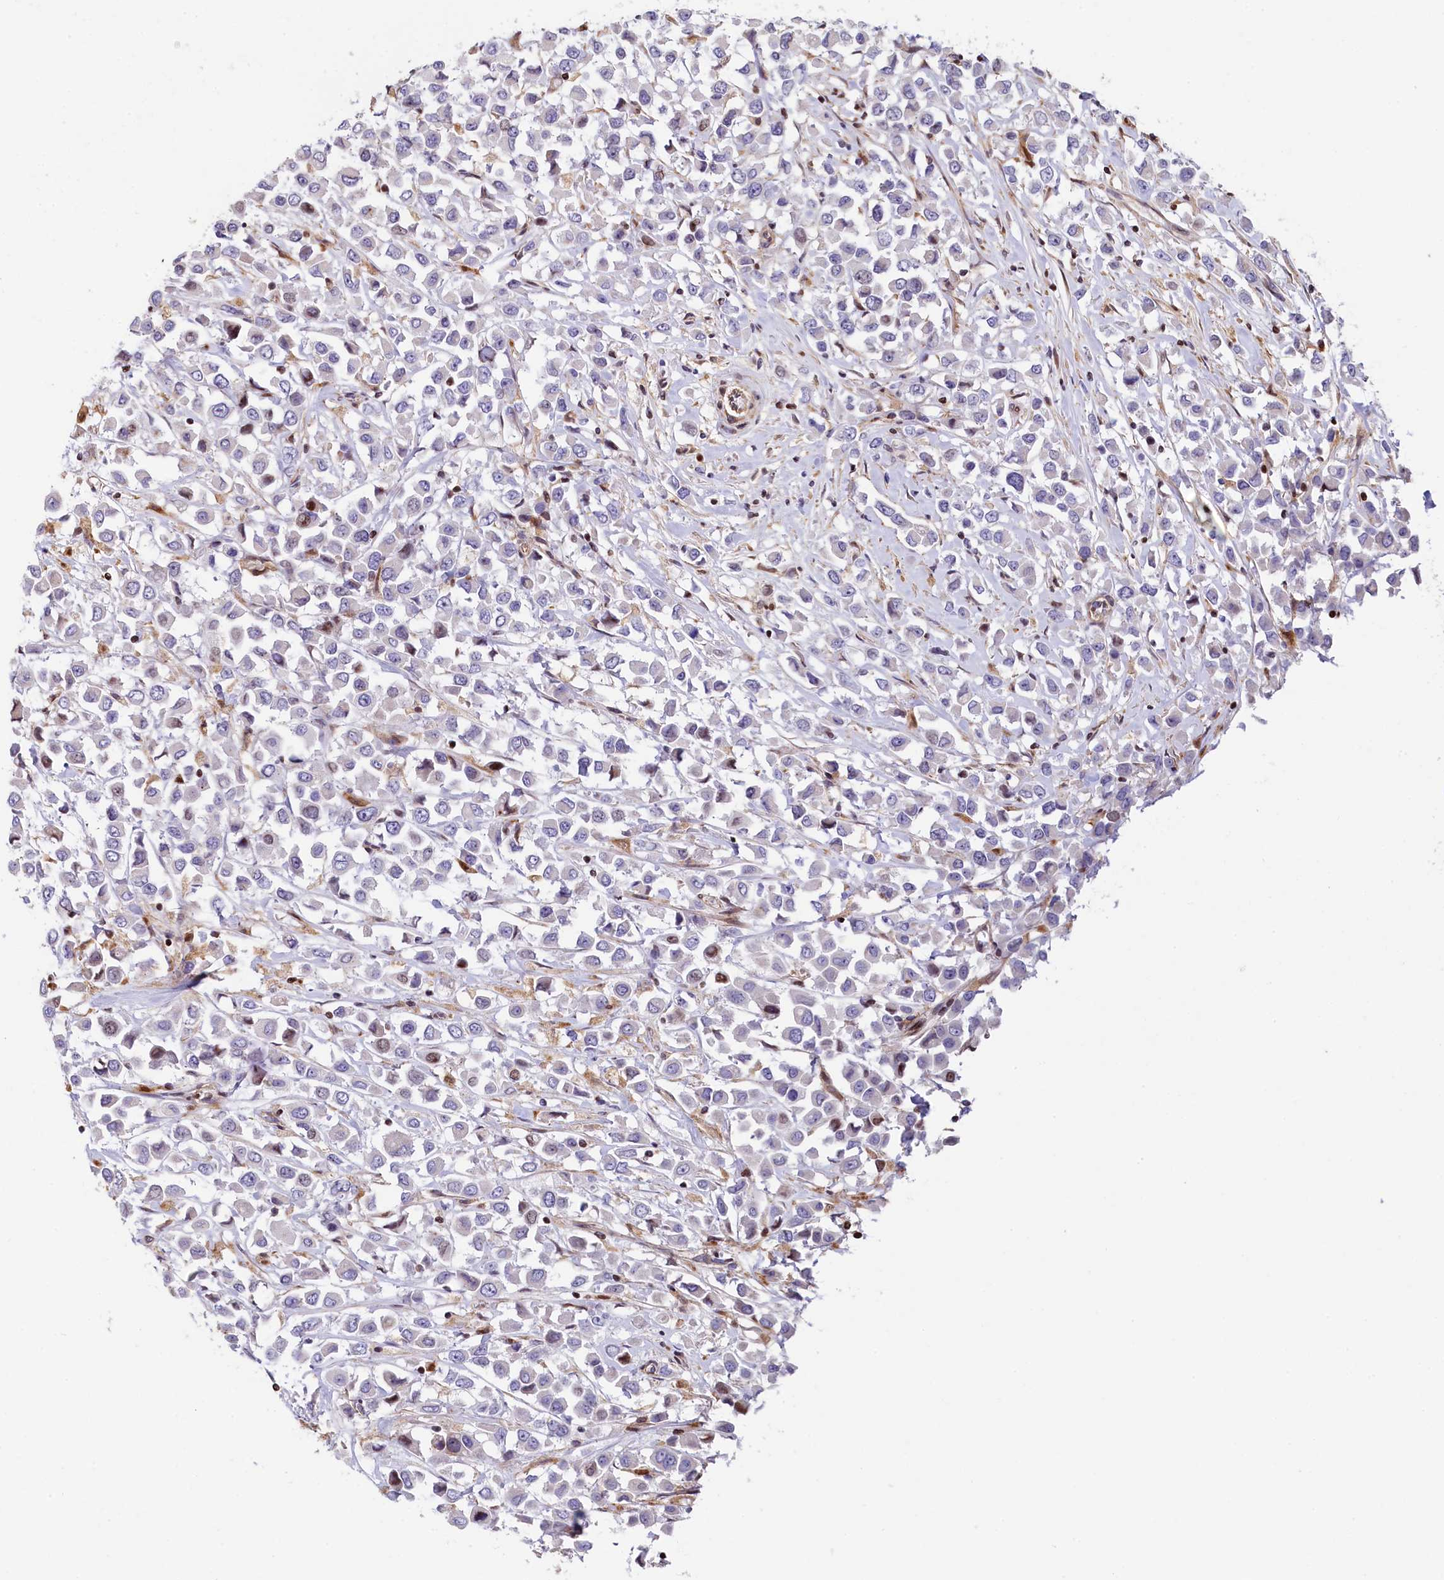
{"staining": {"intensity": "negative", "quantity": "none", "location": "none"}, "tissue": "breast cancer", "cell_type": "Tumor cells", "image_type": "cancer", "snomed": [{"axis": "morphology", "description": "Duct carcinoma"}, {"axis": "topography", "description": "Breast"}], "caption": "High power microscopy image of an IHC micrograph of breast cancer, revealing no significant expression in tumor cells.", "gene": "TGDS", "patient": {"sex": "female", "age": 61}}